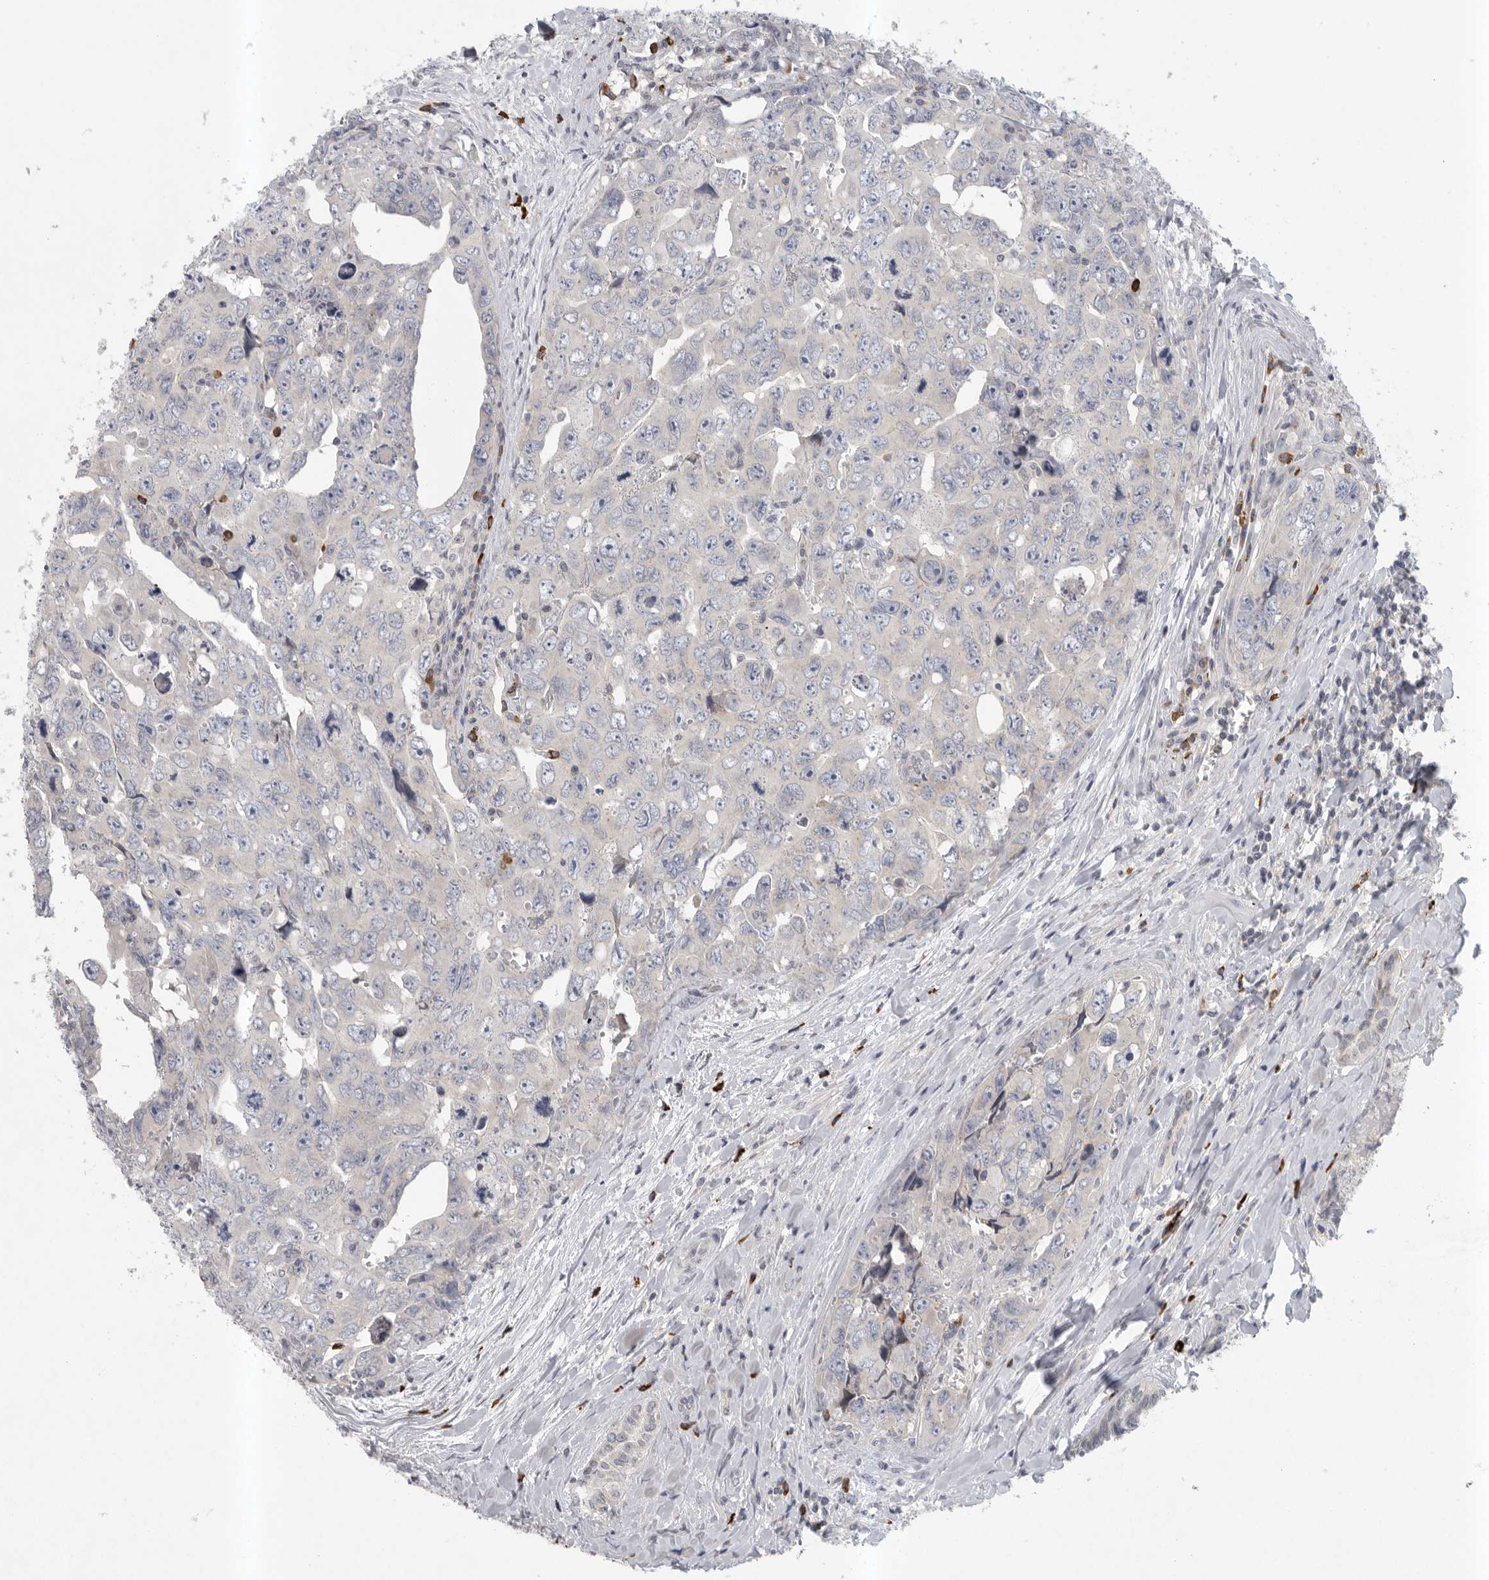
{"staining": {"intensity": "negative", "quantity": "none", "location": "none"}, "tissue": "testis cancer", "cell_type": "Tumor cells", "image_type": "cancer", "snomed": [{"axis": "morphology", "description": "Carcinoma, Embryonal, NOS"}, {"axis": "topography", "description": "Testis"}], "caption": "The immunohistochemistry photomicrograph has no significant staining in tumor cells of testis cancer tissue.", "gene": "TMEM69", "patient": {"sex": "male", "age": 28}}